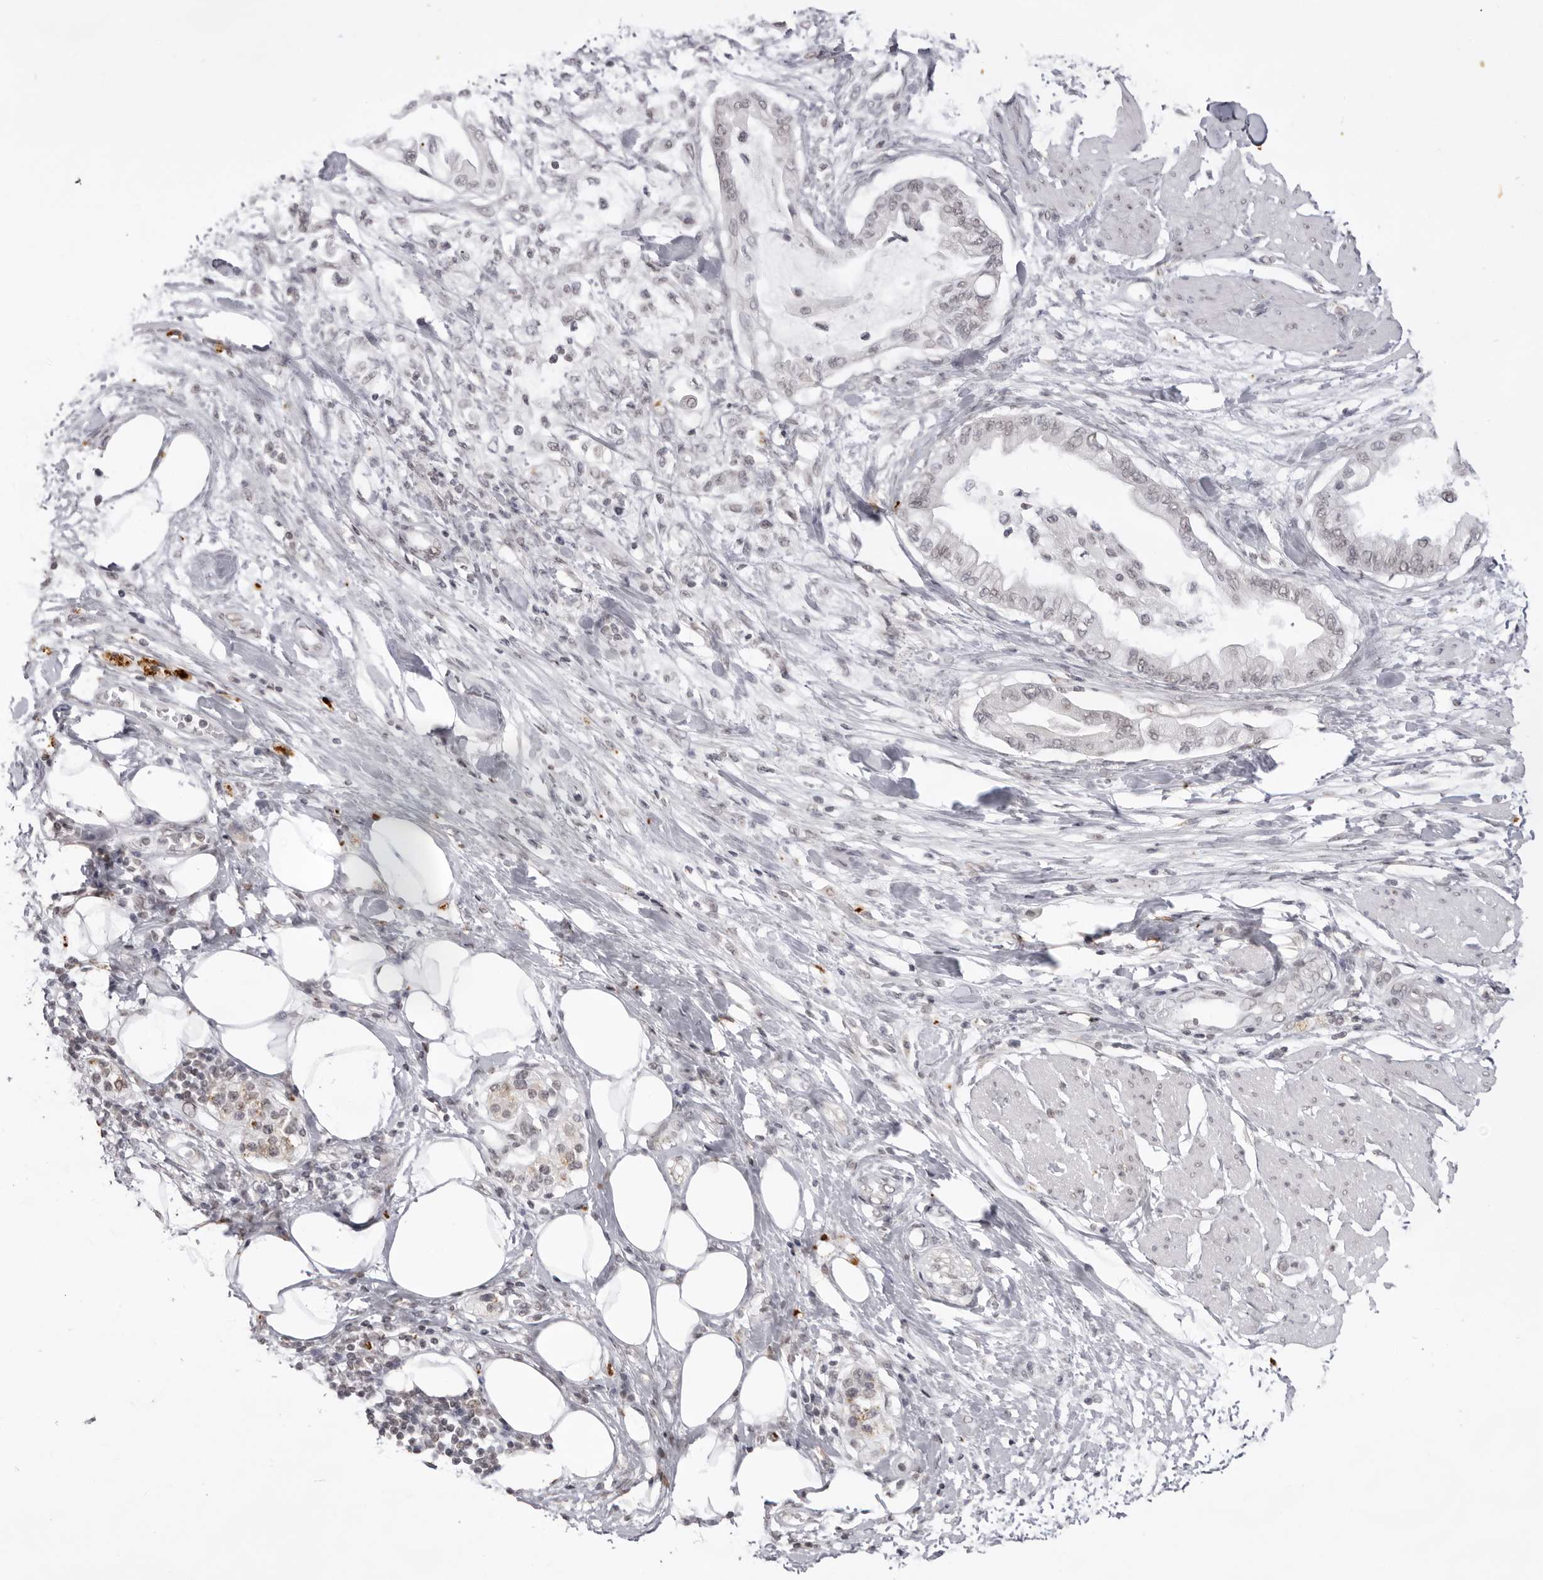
{"staining": {"intensity": "negative", "quantity": "none", "location": "none"}, "tissue": "pancreatic cancer", "cell_type": "Tumor cells", "image_type": "cancer", "snomed": [{"axis": "morphology", "description": "Normal tissue, NOS"}, {"axis": "morphology", "description": "Adenocarcinoma, NOS"}, {"axis": "topography", "description": "Pancreas"}, {"axis": "topography", "description": "Duodenum"}], "caption": "The micrograph shows no significant expression in tumor cells of pancreatic adenocarcinoma.", "gene": "NTM", "patient": {"sex": "female", "age": 60}}